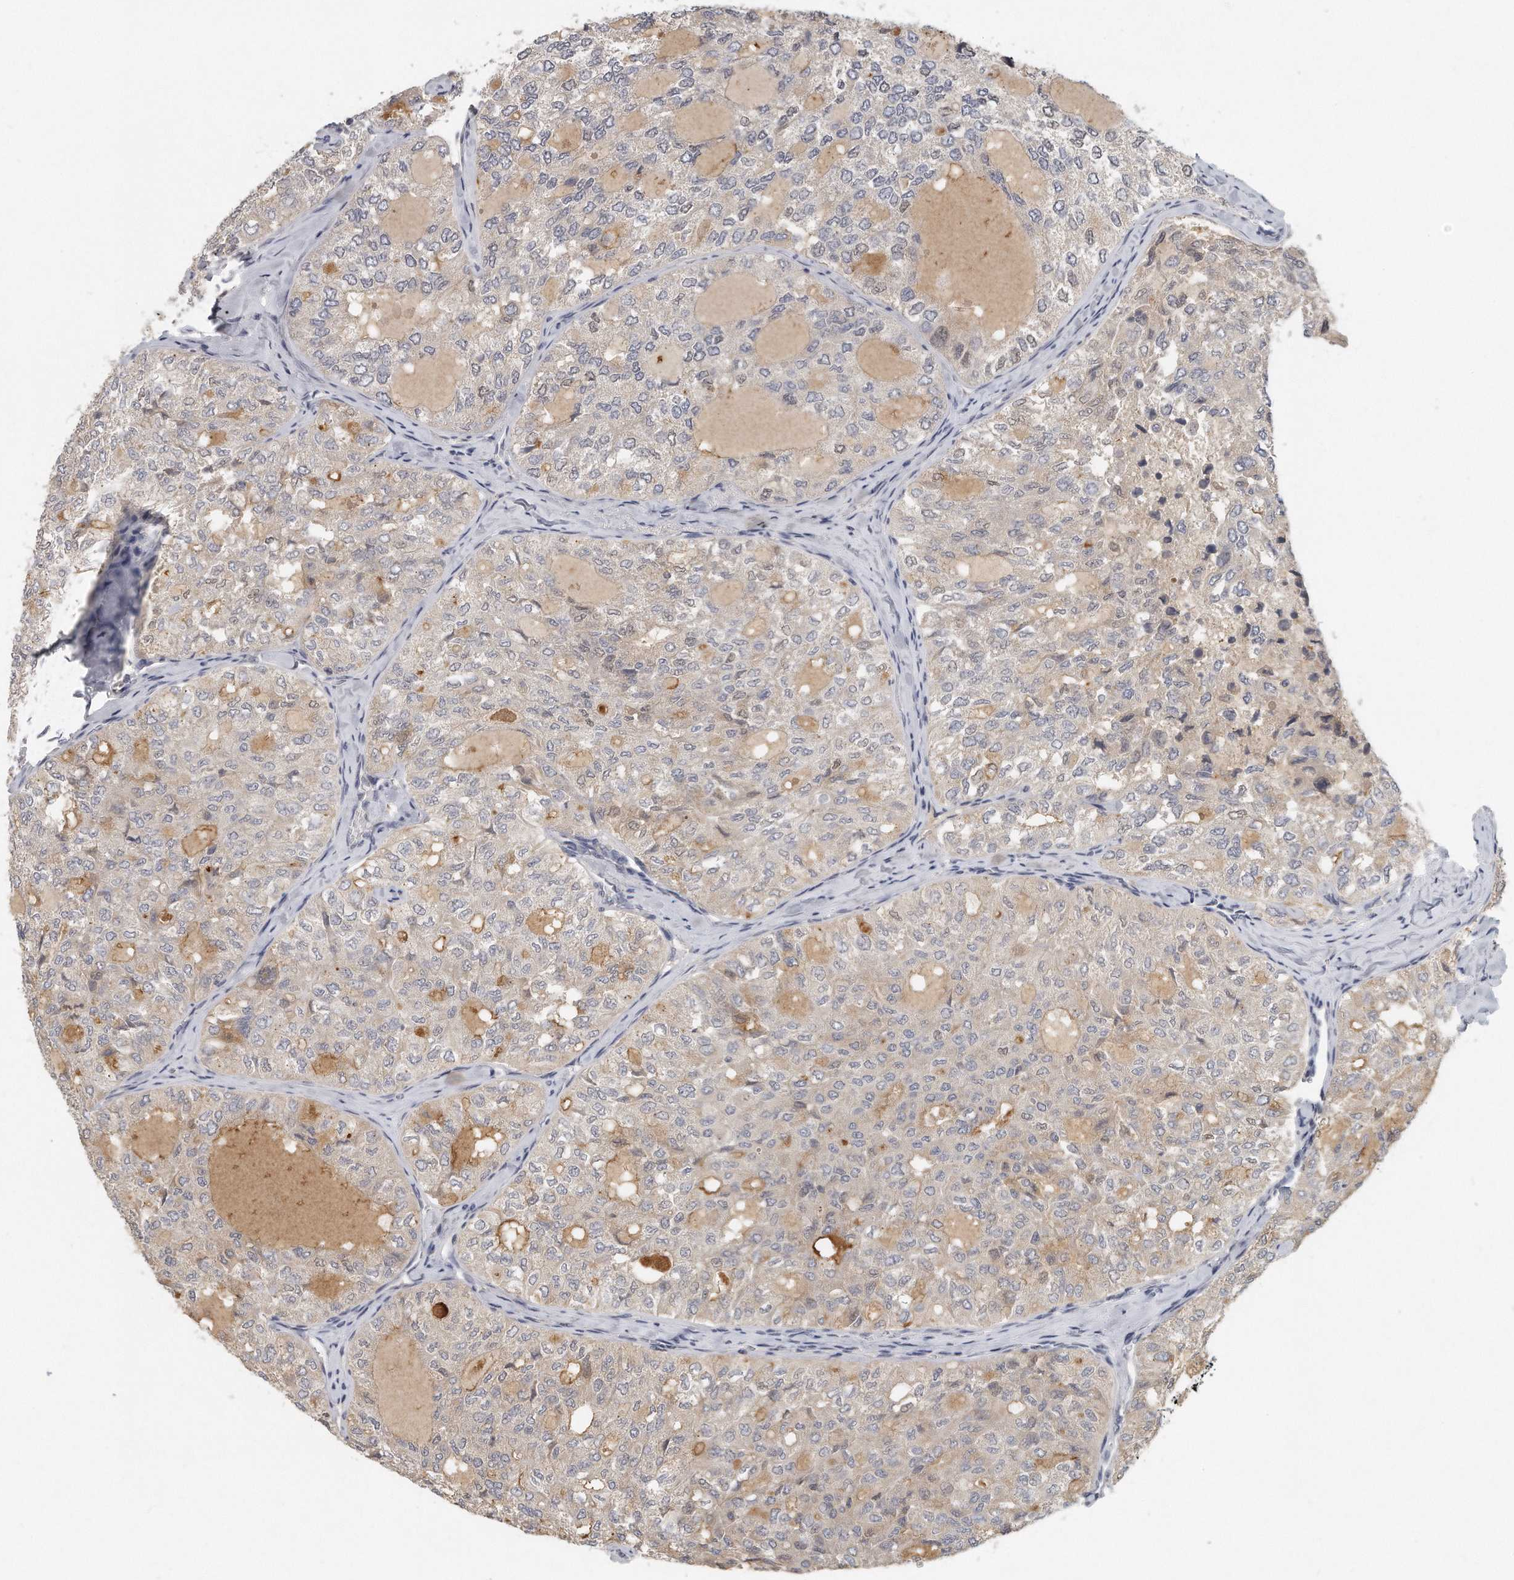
{"staining": {"intensity": "moderate", "quantity": "<25%", "location": "cytoplasmic/membranous"}, "tissue": "thyroid cancer", "cell_type": "Tumor cells", "image_type": "cancer", "snomed": [{"axis": "morphology", "description": "Follicular adenoma carcinoma, NOS"}, {"axis": "topography", "description": "Thyroid gland"}], "caption": "Immunohistochemistry (IHC) image of thyroid cancer stained for a protein (brown), which demonstrates low levels of moderate cytoplasmic/membranous positivity in approximately <25% of tumor cells.", "gene": "TRAPPC14", "patient": {"sex": "male", "age": 75}}